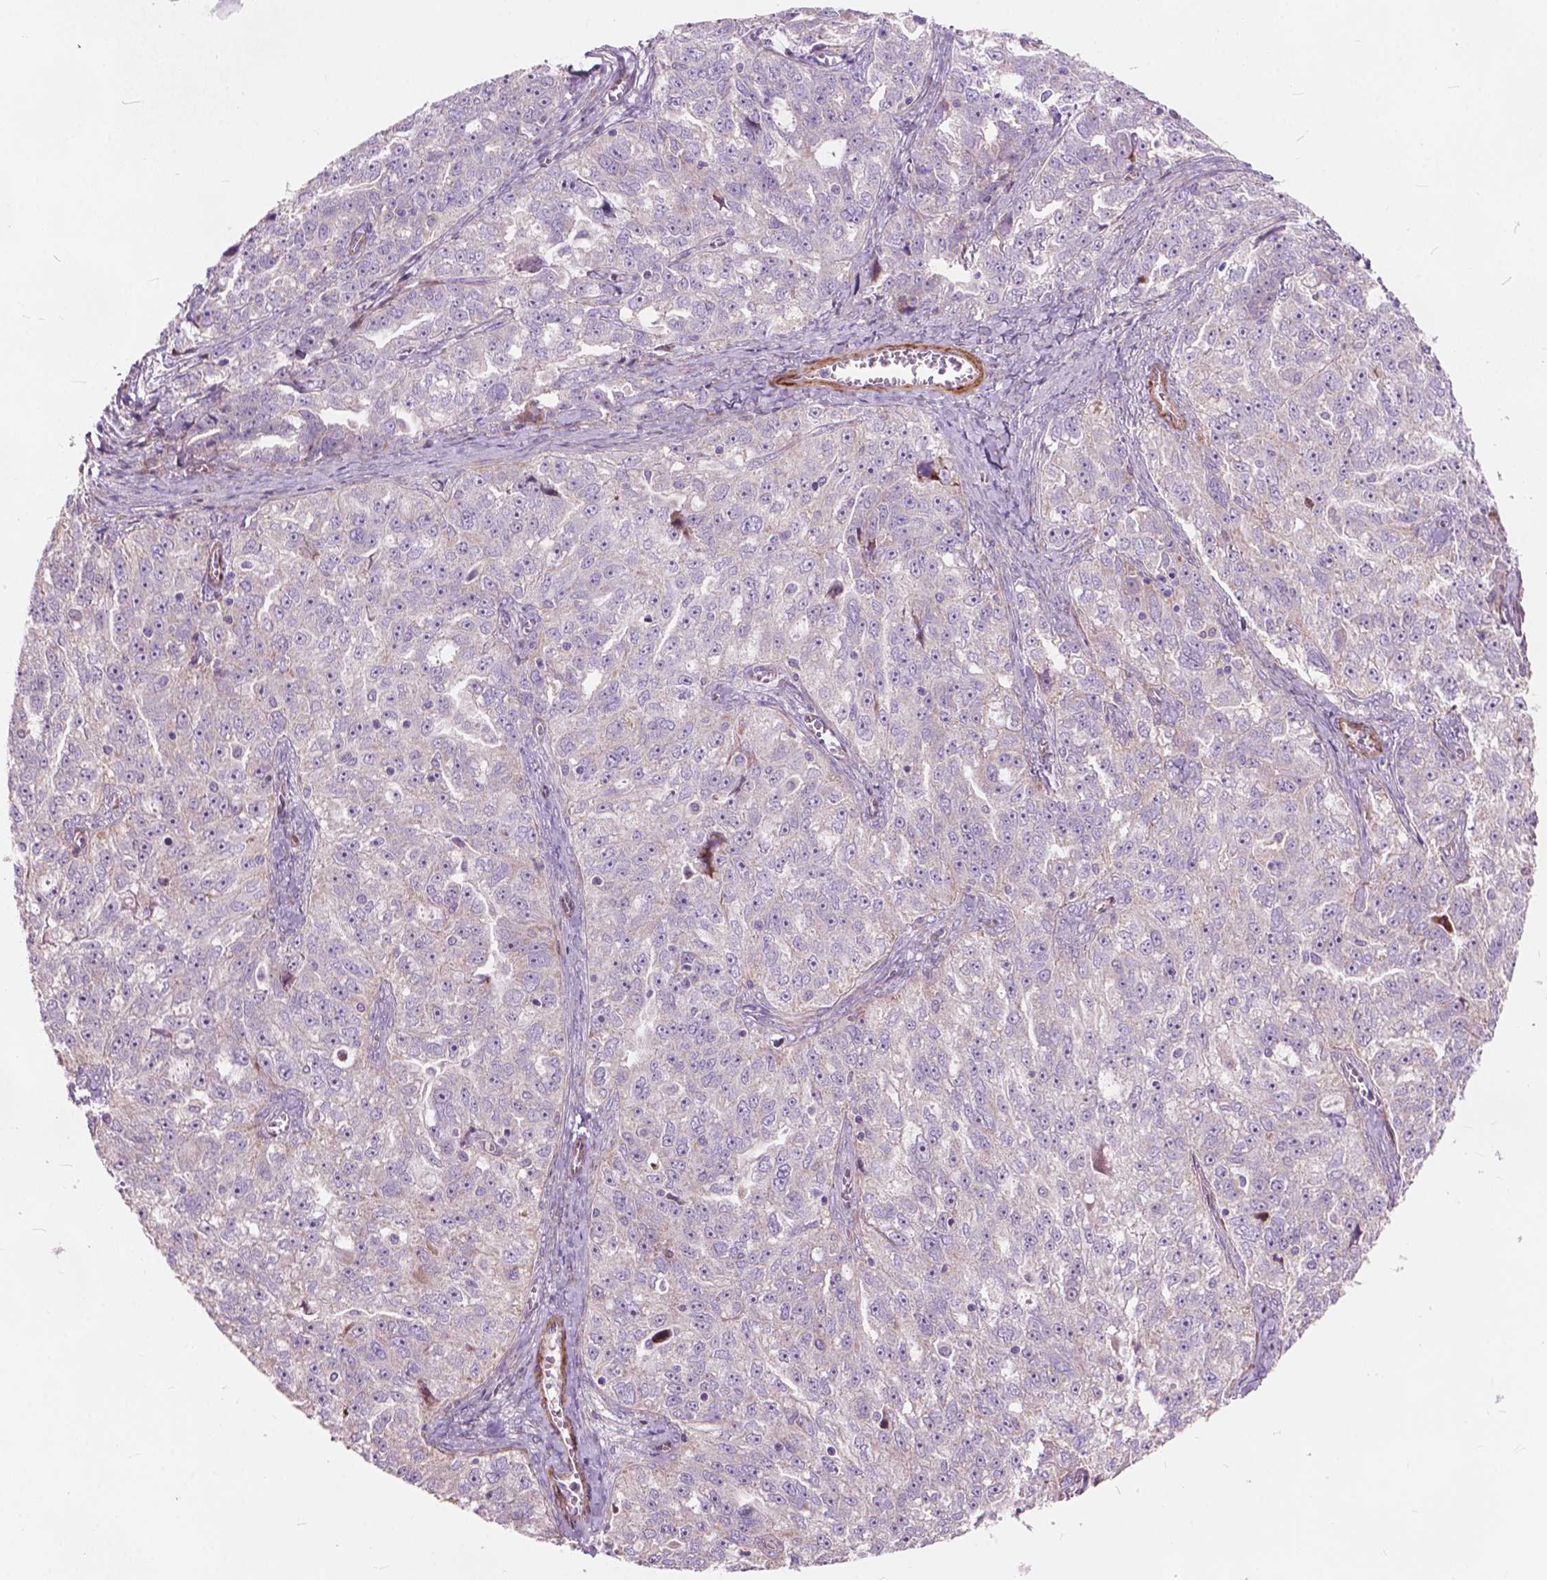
{"staining": {"intensity": "negative", "quantity": "none", "location": "none"}, "tissue": "ovarian cancer", "cell_type": "Tumor cells", "image_type": "cancer", "snomed": [{"axis": "morphology", "description": "Cystadenocarcinoma, serous, NOS"}, {"axis": "topography", "description": "Ovary"}], "caption": "Immunohistochemical staining of human ovarian cancer (serous cystadenocarcinoma) shows no significant expression in tumor cells.", "gene": "MORN1", "patient": {"sex": "female", "age": 51}}